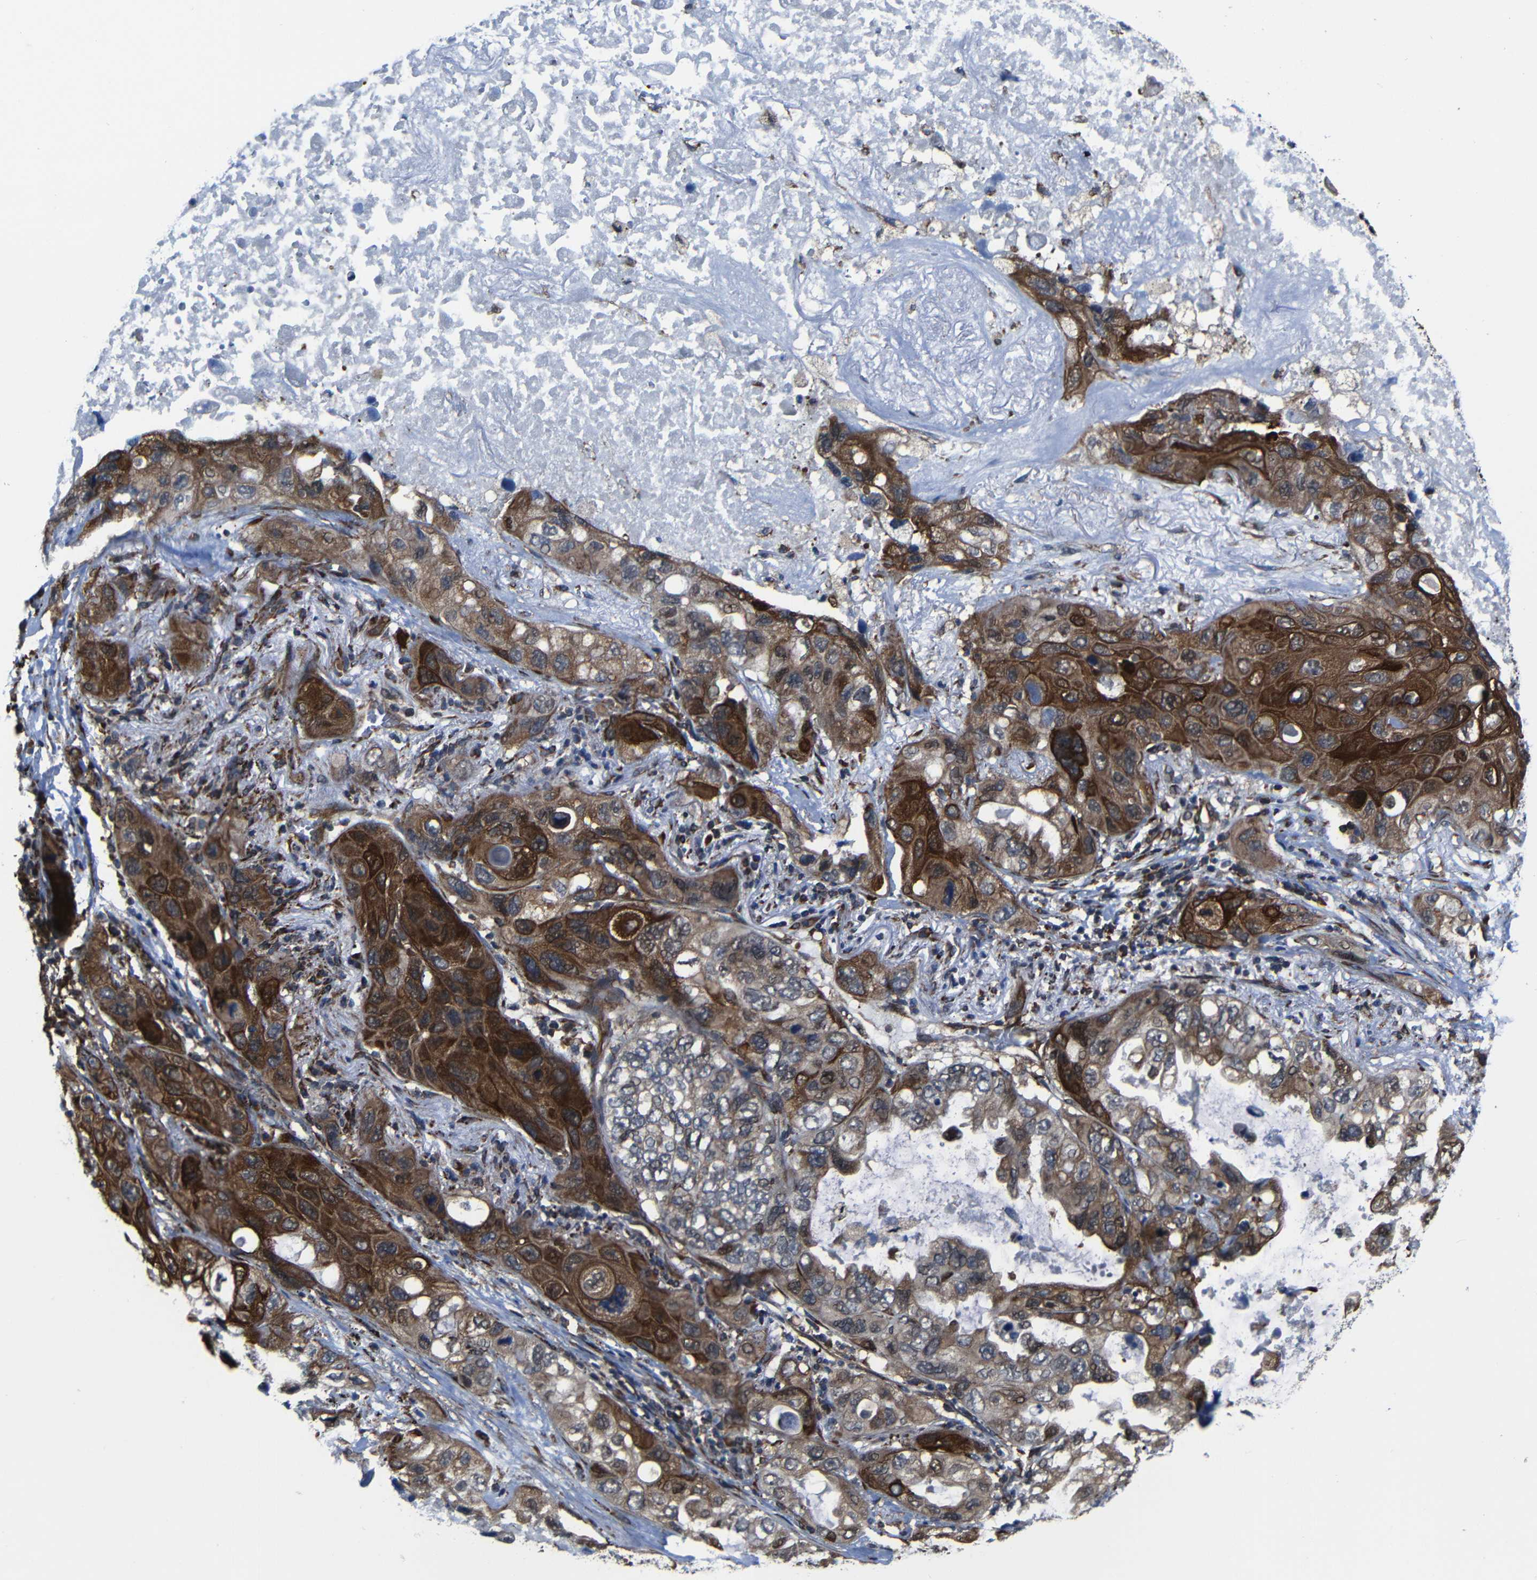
{"staining": {"intensity": "moderate", "quantity": ">75%", "location": "cytoplasmic/membranous"}, "tissue": "lung cancer", "cell_type": "Tumor cells", "image_type": "cancer", "snomed": [{"axis": "morphology", "description": "Squamous cell carcinoma, NOS"}, {"axis": "topography", "description": "Lung"}], "caption": "High-magnification brightfield microscopy of squamous cell carcinoma (lung) stained with DAB (3,3'-diaminobenzidine) (brown) and counterstained with hematoxylin (blue). tumor cells exhibit moderate cytoplasmic/membranous positivity is seen in about>75% of cells. (IHC, brightfield microscopy, high magnification).", "gene": "KIAA0513", "patient": {"sex": "female", "age": 73}}